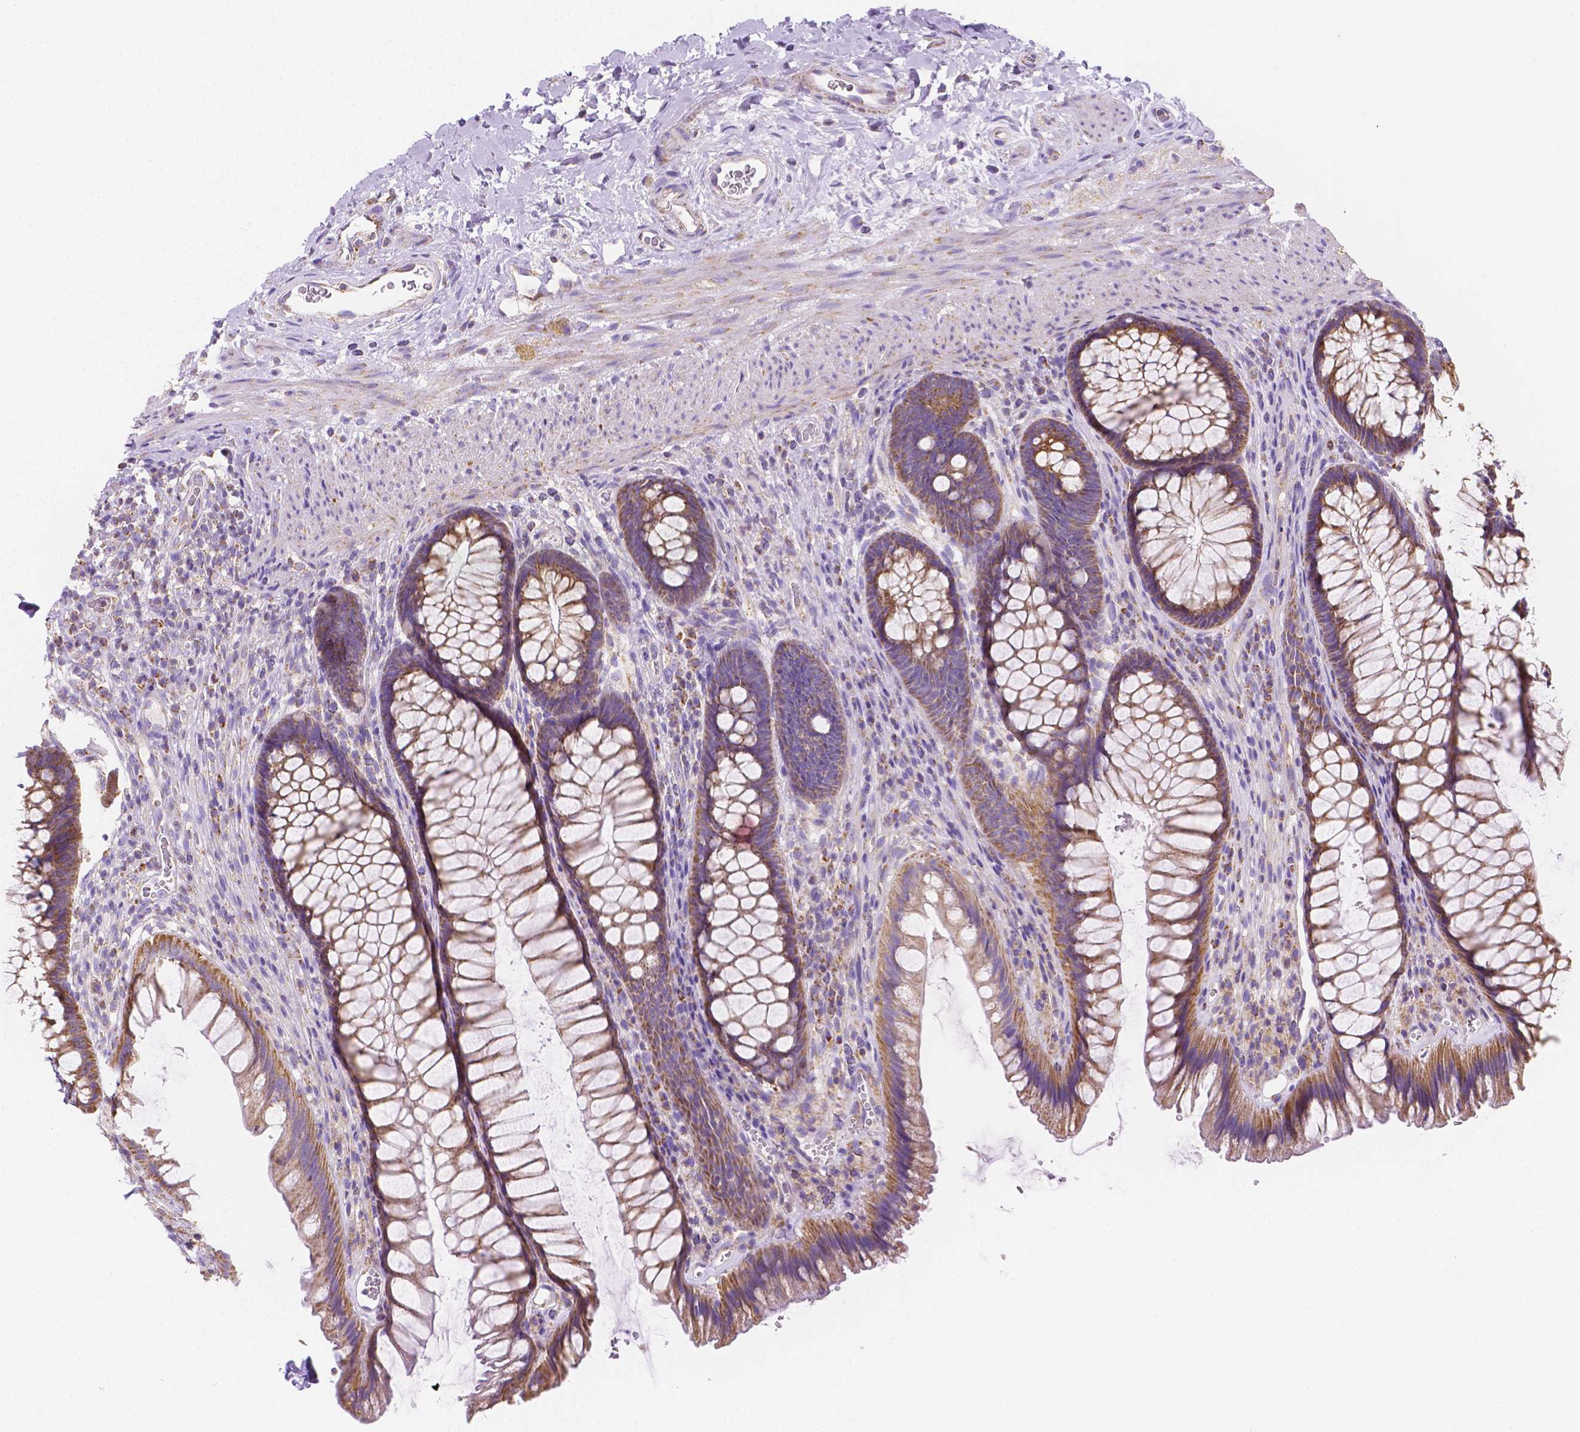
{"staining": {"intensity": "moderate", "quantity": ">75%", "location": "cytoplasmic/membranous"}, "tissue": "rectum", "cell_type": "Glandular cells", "image_type": "normal", "snomed": [{"axis": "morphology", "description": "Normal tissue, NOS"}, {"axis": "topography", "description": "Rectum"}], "caption": "Brown immunohistochemical staining in unremarkable human rectum exhibits moderate cytoplasmic/membranous expression in approximately >75% of glandular cells.", "gene": "SGTB", "patient": {"sex": "male", "age": 53}}